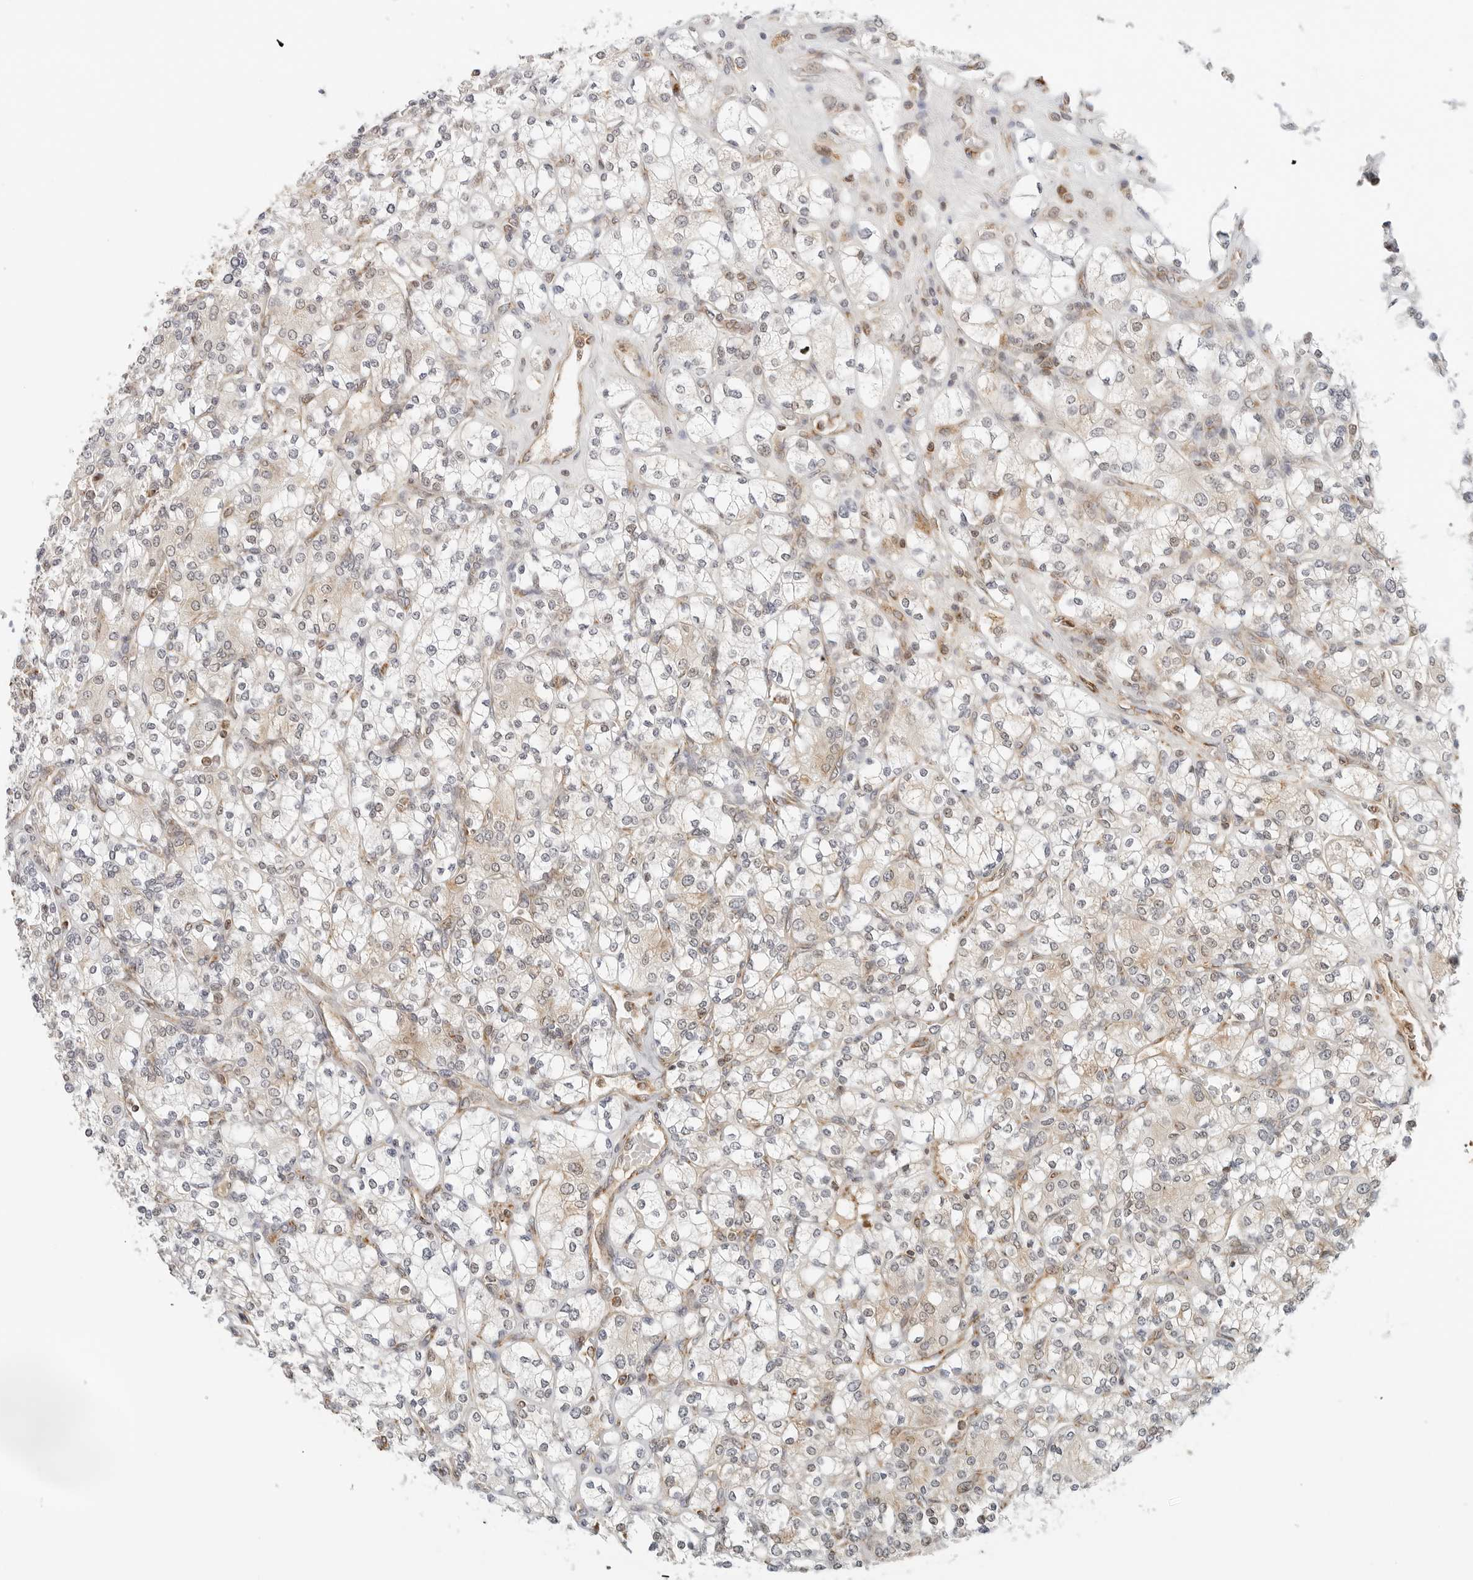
{"staining": {"intensity": "weak", "quantity": "25%-75%", "location": "cytoplasmic/membranous"}, "tissue": "renal cancer", "cell_type": "Tumor cells", "image_type": "cancer", "snomed": [{"axis": "morphology", "description": "Adenocarcinoma, NOS"}, {"axis": "topography", "description": "Kidney"}], "caption": "Protein expression analysis of renal adenocarcinoma demonstrates weak cytoplasmic/membranous staining in about 25%-75% of tumor cells.", "gene": "DYRK4", "patient": {"sex": "male", "age": 77}}